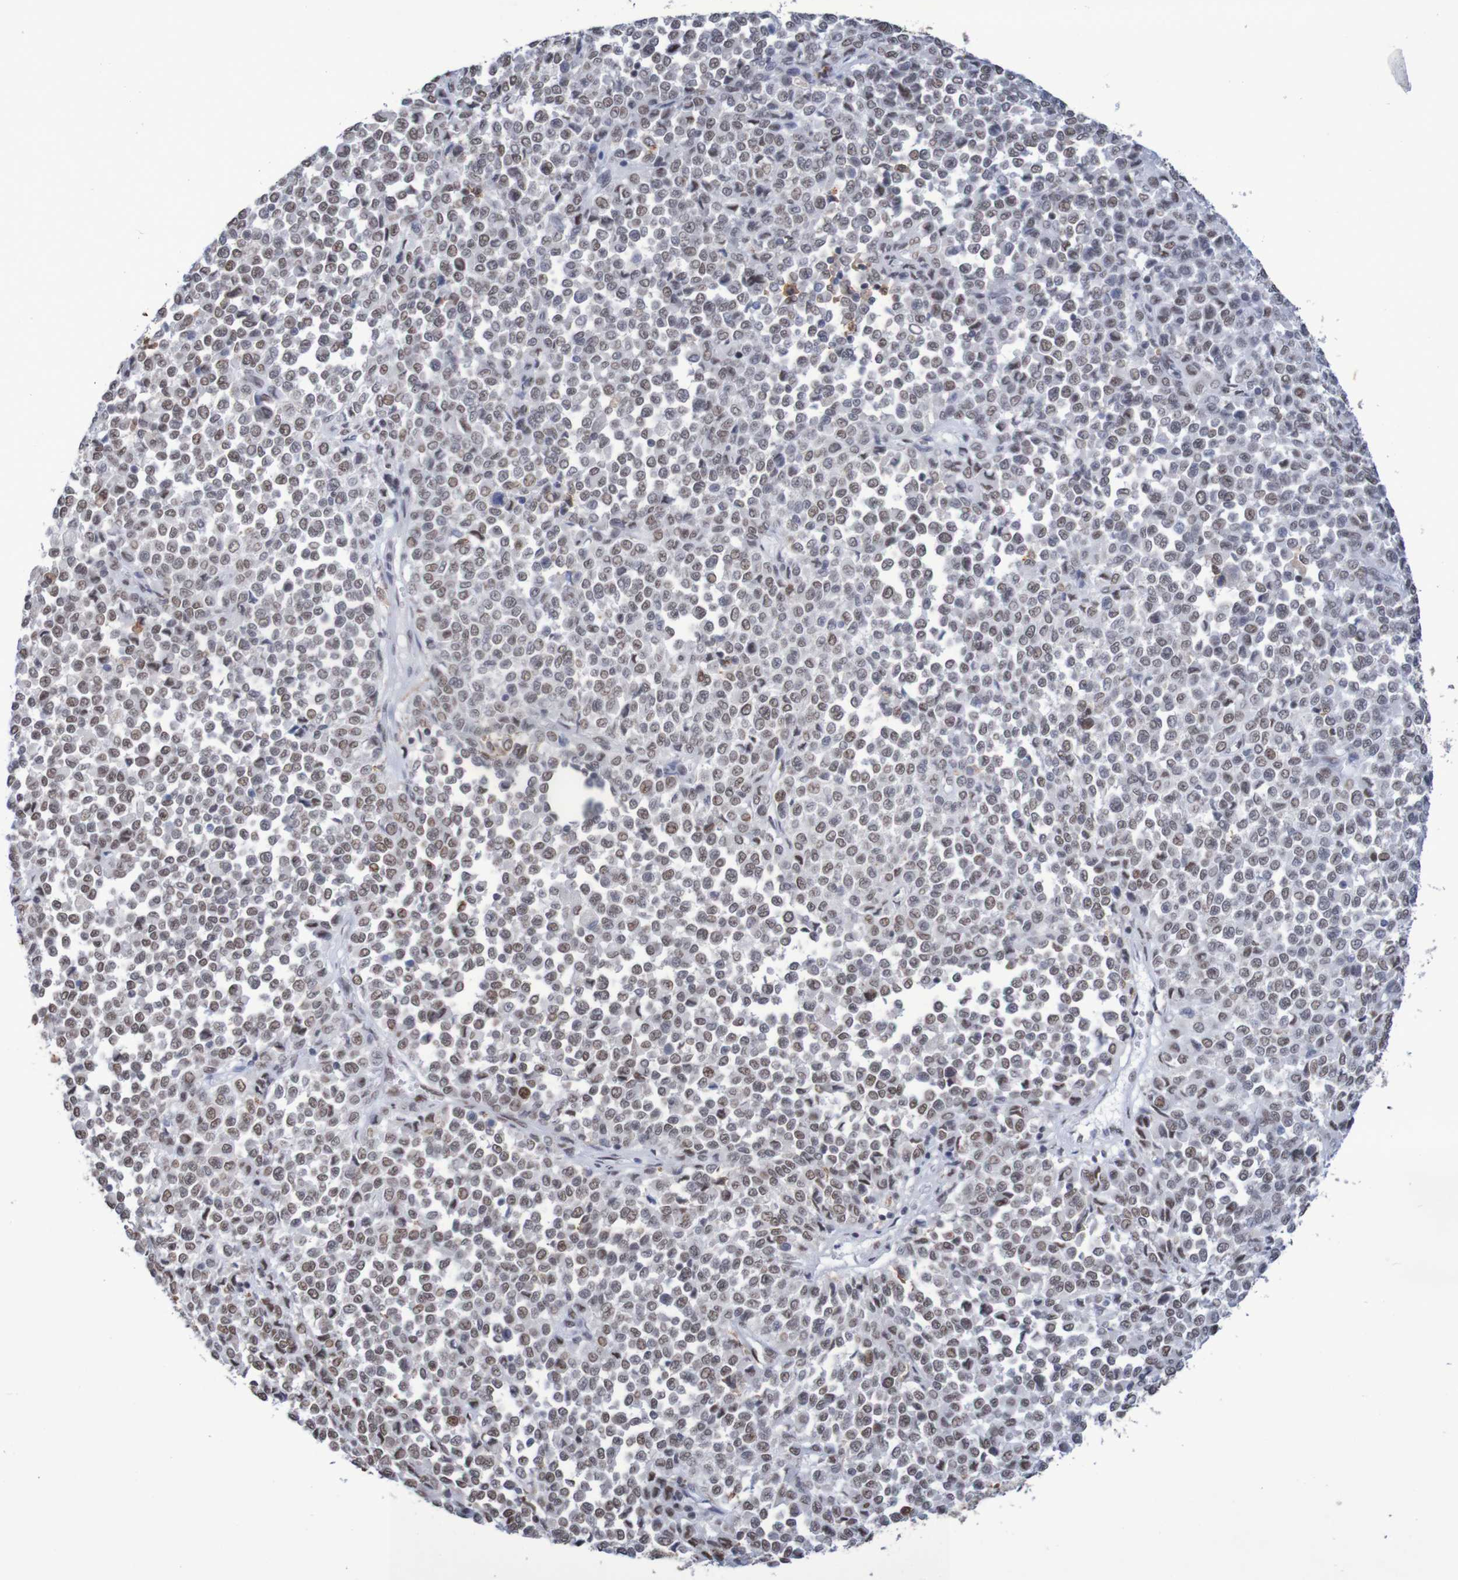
{"staining": {"intensity": "weak", "quantity": "25%-75%", "location": "nuclear"}, "tissue": "melanoma", "cell_type": "Tumor cells", "image_type": "cancer", "snomed": [{"axis": "morphology", "description": "Malignant melanoma, Metastatic site"}, {"axis": "topography", "description": "Pancreas"}], "caption": "The histopathology image shows staining of malignant melanoma (metastatic site), revealing weak nuclear protein expression (brown color) within tumor cells. Nuclei are stained in blue.", "gene": "MRTFB", "patient": {"sex": "female", "age": 30}}